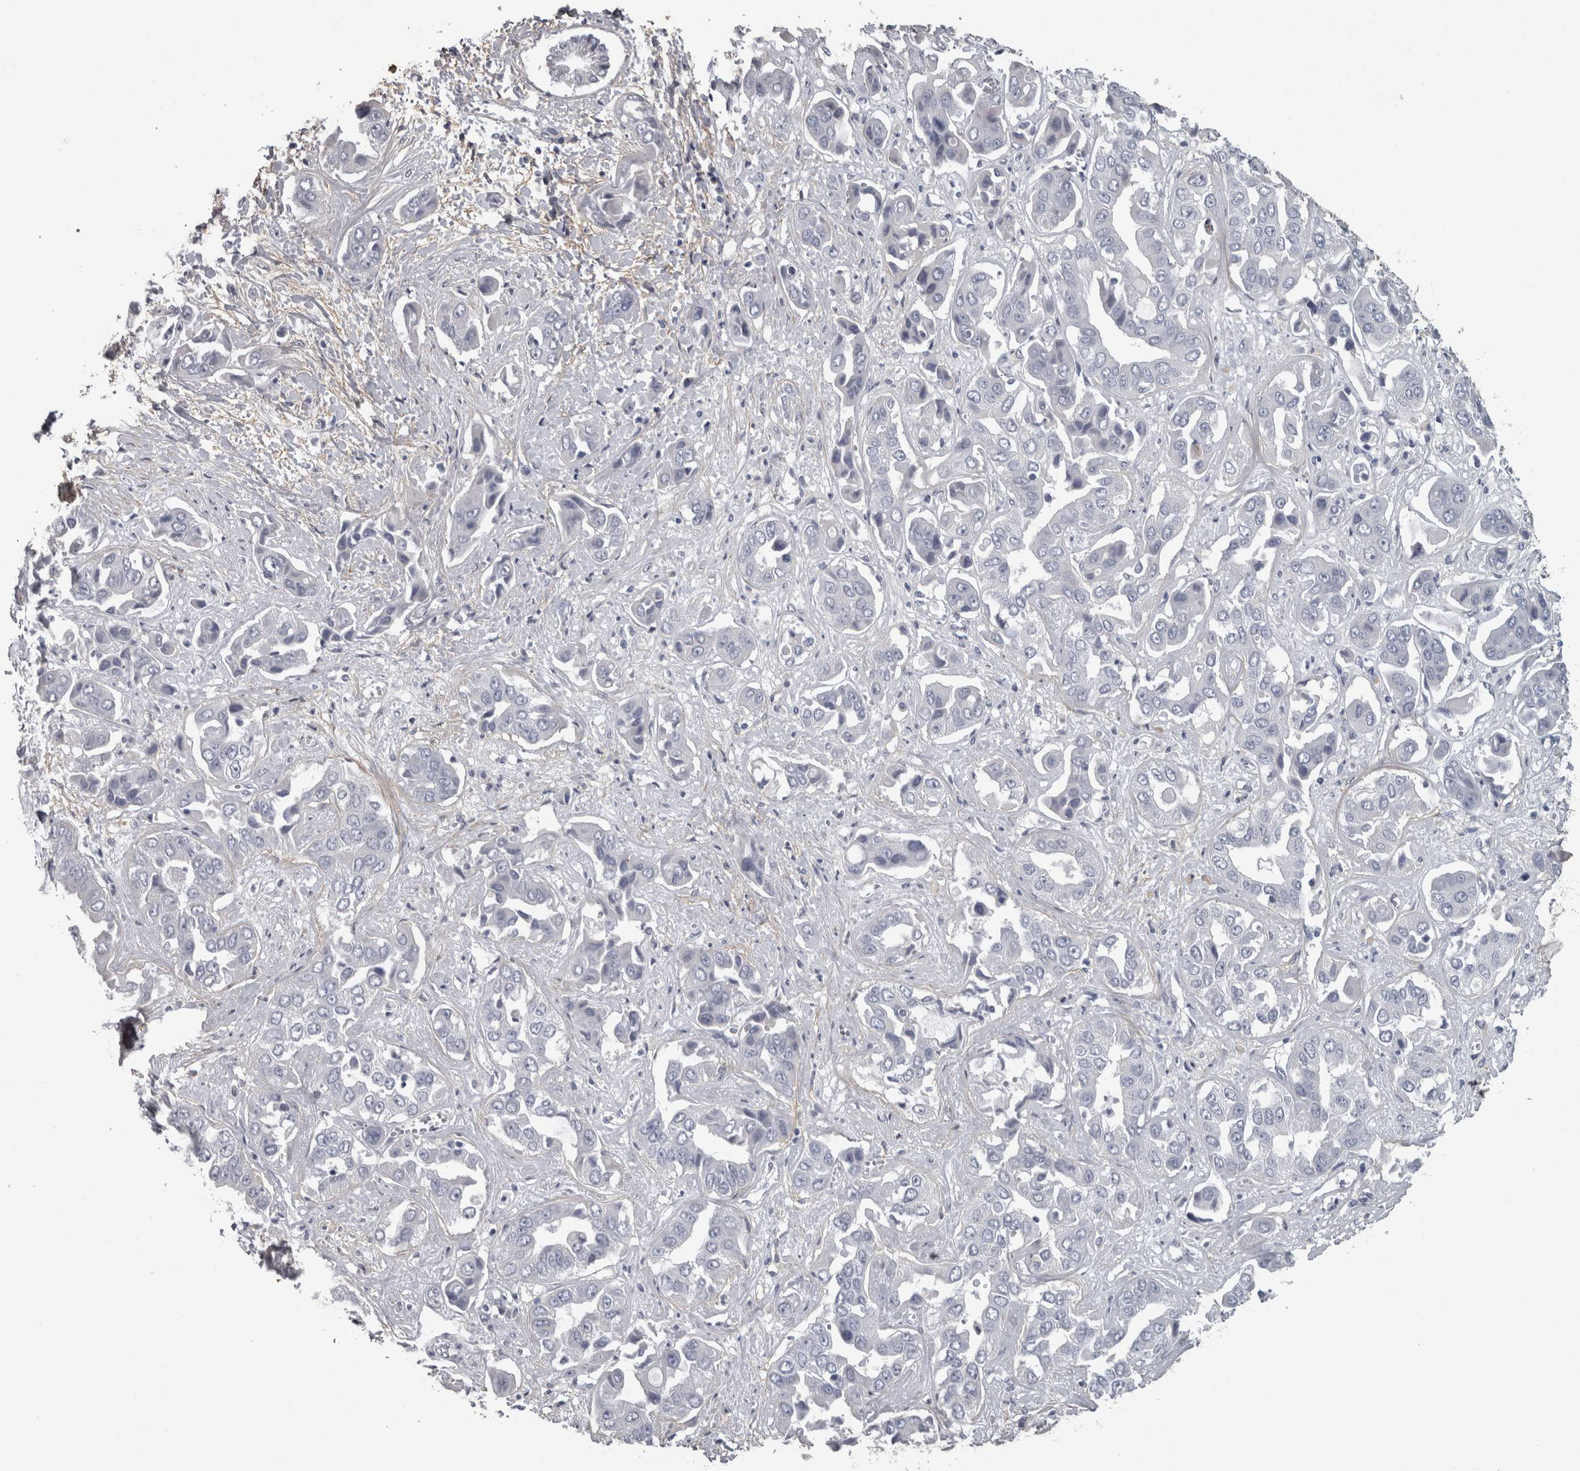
{"staining": {"intensity": "negative", "quantity": "none", "location": "none"}, "tissue": "liver cancer", "cell_type": "Tumor cells", "image_type": "cancer", "snomed": [{"axis": "morphology", "description": "Cholangiocarcinoma"}, {"axis": "topography", "description": "Liver"}], "caption": "DAB immunohistochemical staining of liver cancer demonstrates no significant positivity in tumor cells. Nuclei are stained in blue.", "gene": "EFEMP2", "patient": {"sex": "female", "age": 52}}